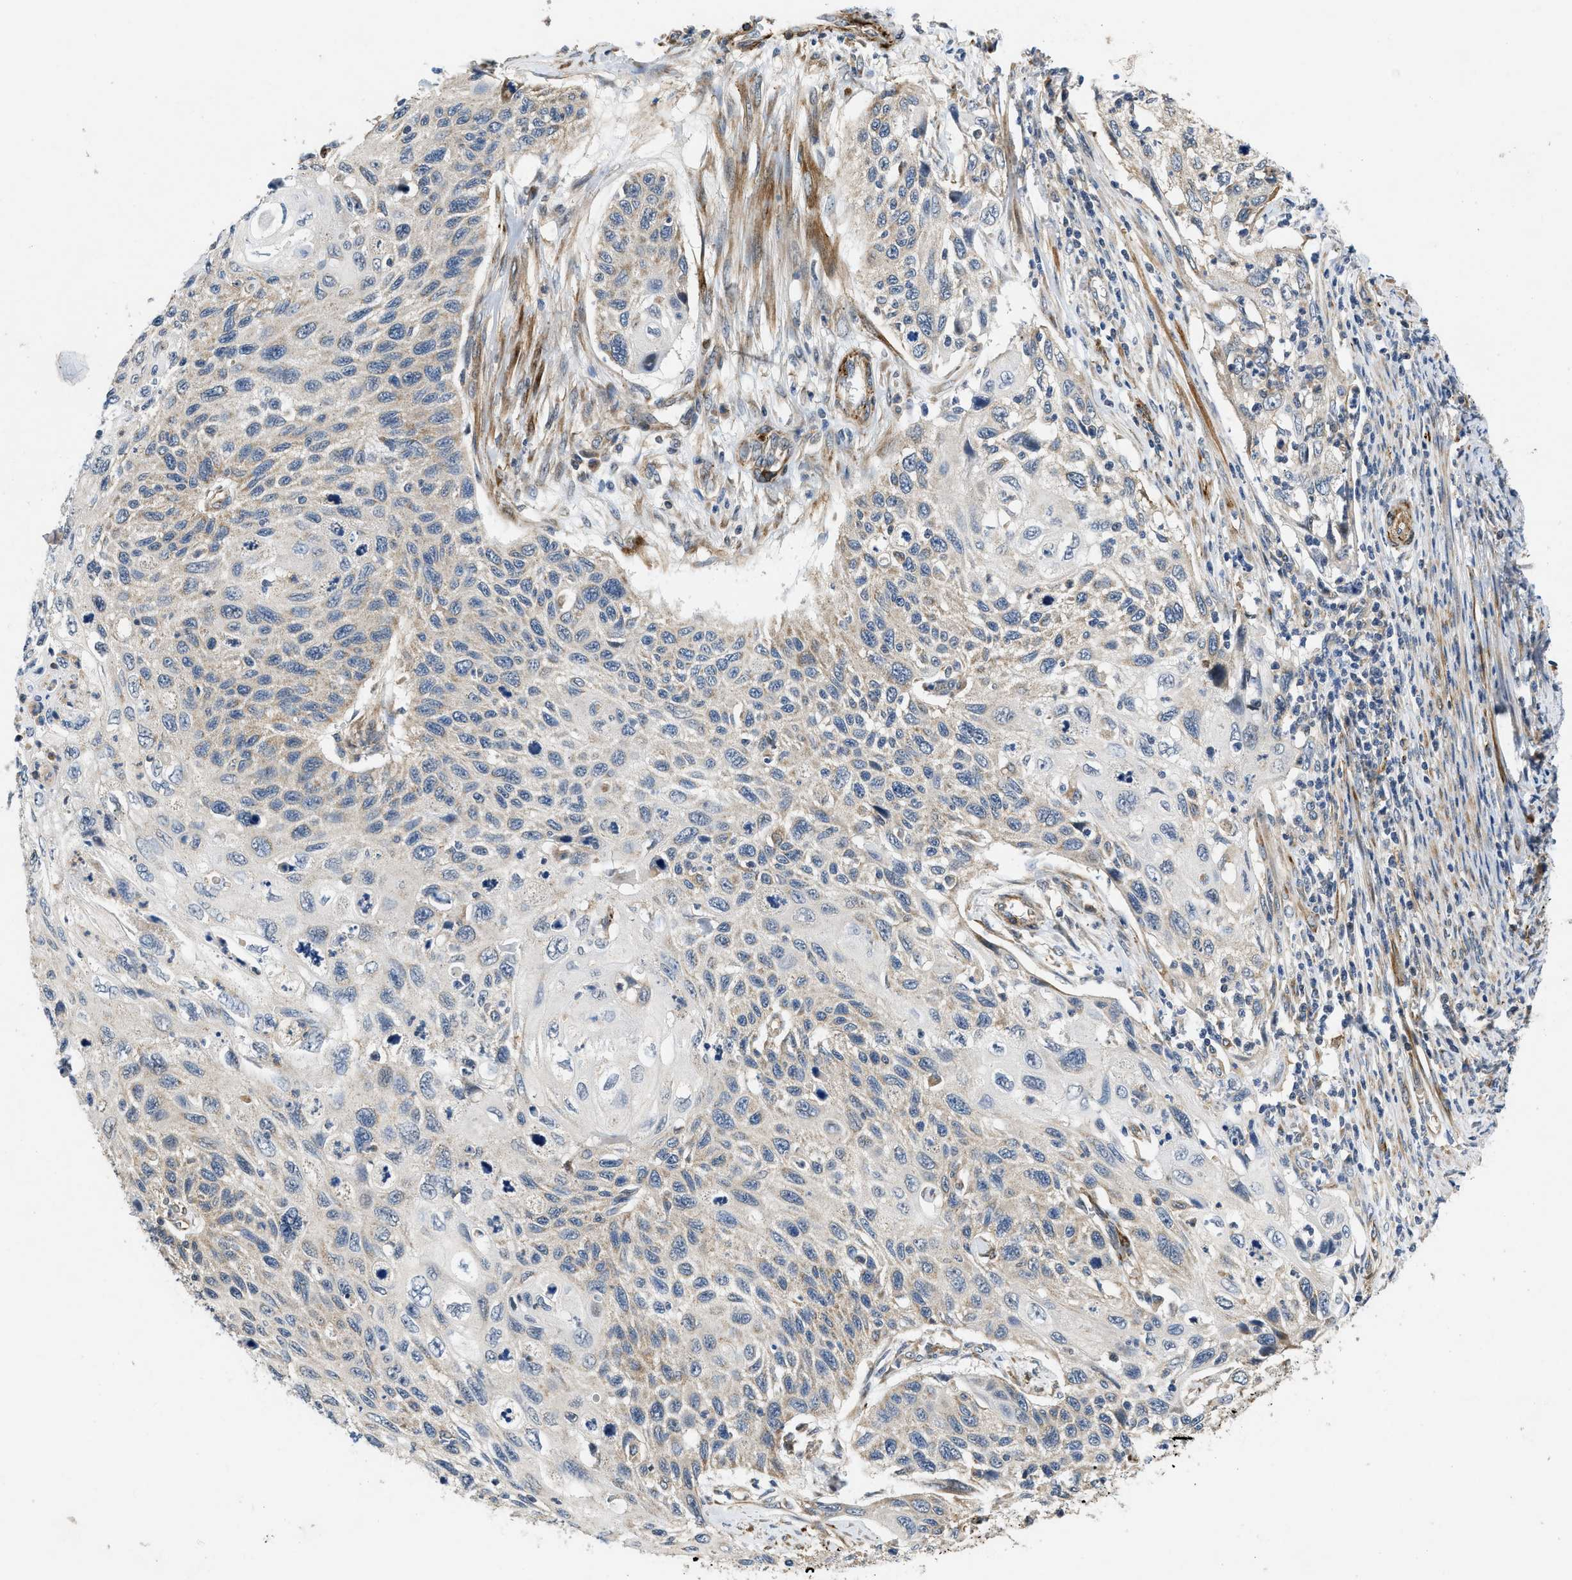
{"staining": {"intensity": "weak", "quantity": "<25%", "location": "cytoplasmic/membranous"}, "tissue": "cervical cancer", "cell_type": "Tumor cells", "image_type": "cancer", "snomed": [{"axis": "morphology", "description": "Squamous cell carcinoma, NOS"}, {"axis": "topography", "description": "Cervix"}], "caption": "Histopathology image shows no significant protein positivity in tumor cells of cervical cancer (squamous cell carcinoma).", "gene": "ZNF599", "patient": {"sex": "female", "age": 70}}